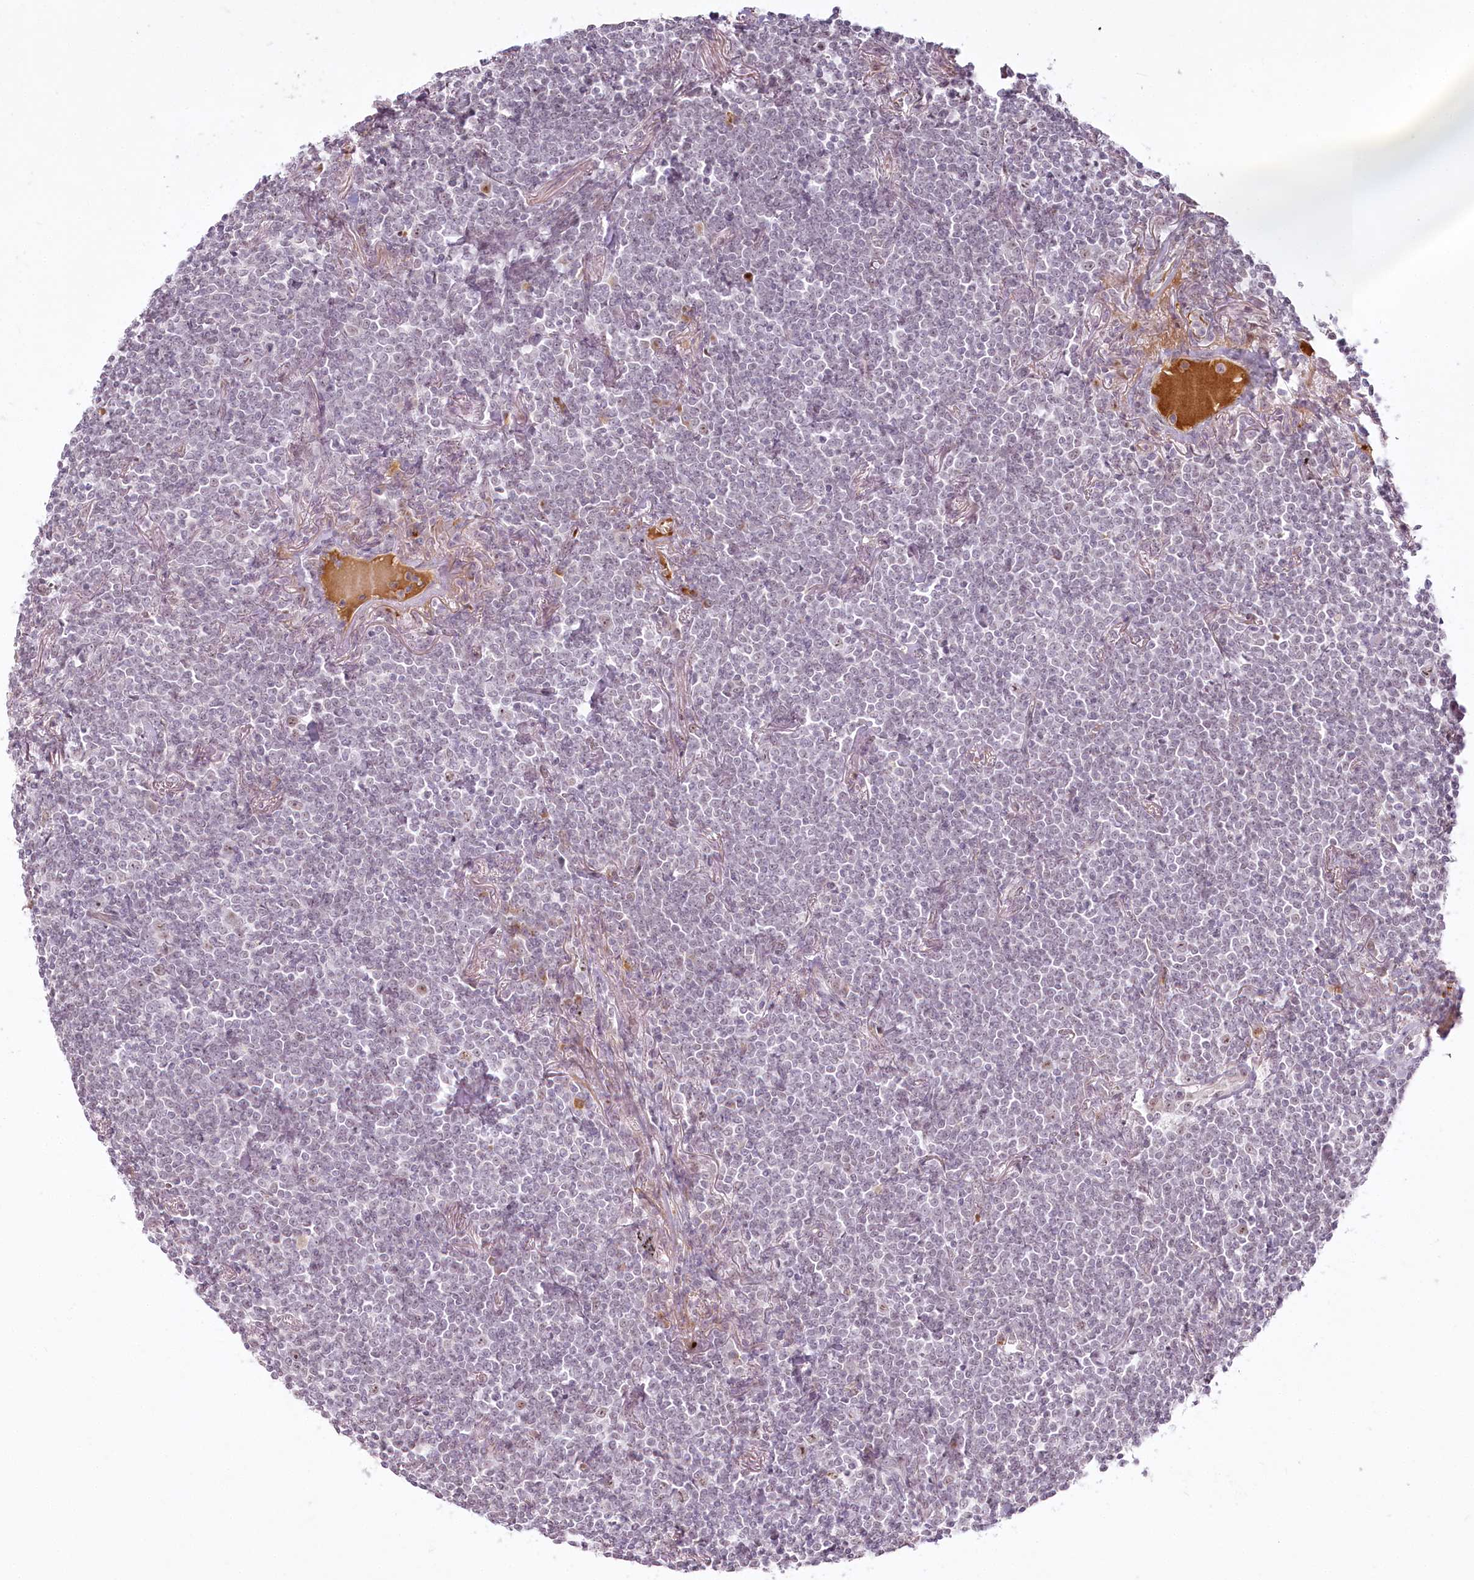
{"staining": {"intensity": "negative", "quantity": "none", "location": "none"}, "tissue": "lymphoma", "cell_type": "Tumor cells", "image_type": "cancer", "snomed": [{"axis": "morphology", "description": "Malignant lymphoma, non-Hodgkin's type, Low grade"}, {"axis": "topography", "description": "Lung"}], "caption": "An immunohistochemistry (IHC) micrograph of low-grade malignant lymphoma, non-Hodgkin's type is shown. There is no staining in tumor cells of low-grade malignant lymphoma, non-Hodgkin's type.", "gene": "EXOSC7", "patient": {"sex": "female", "age": 71}}